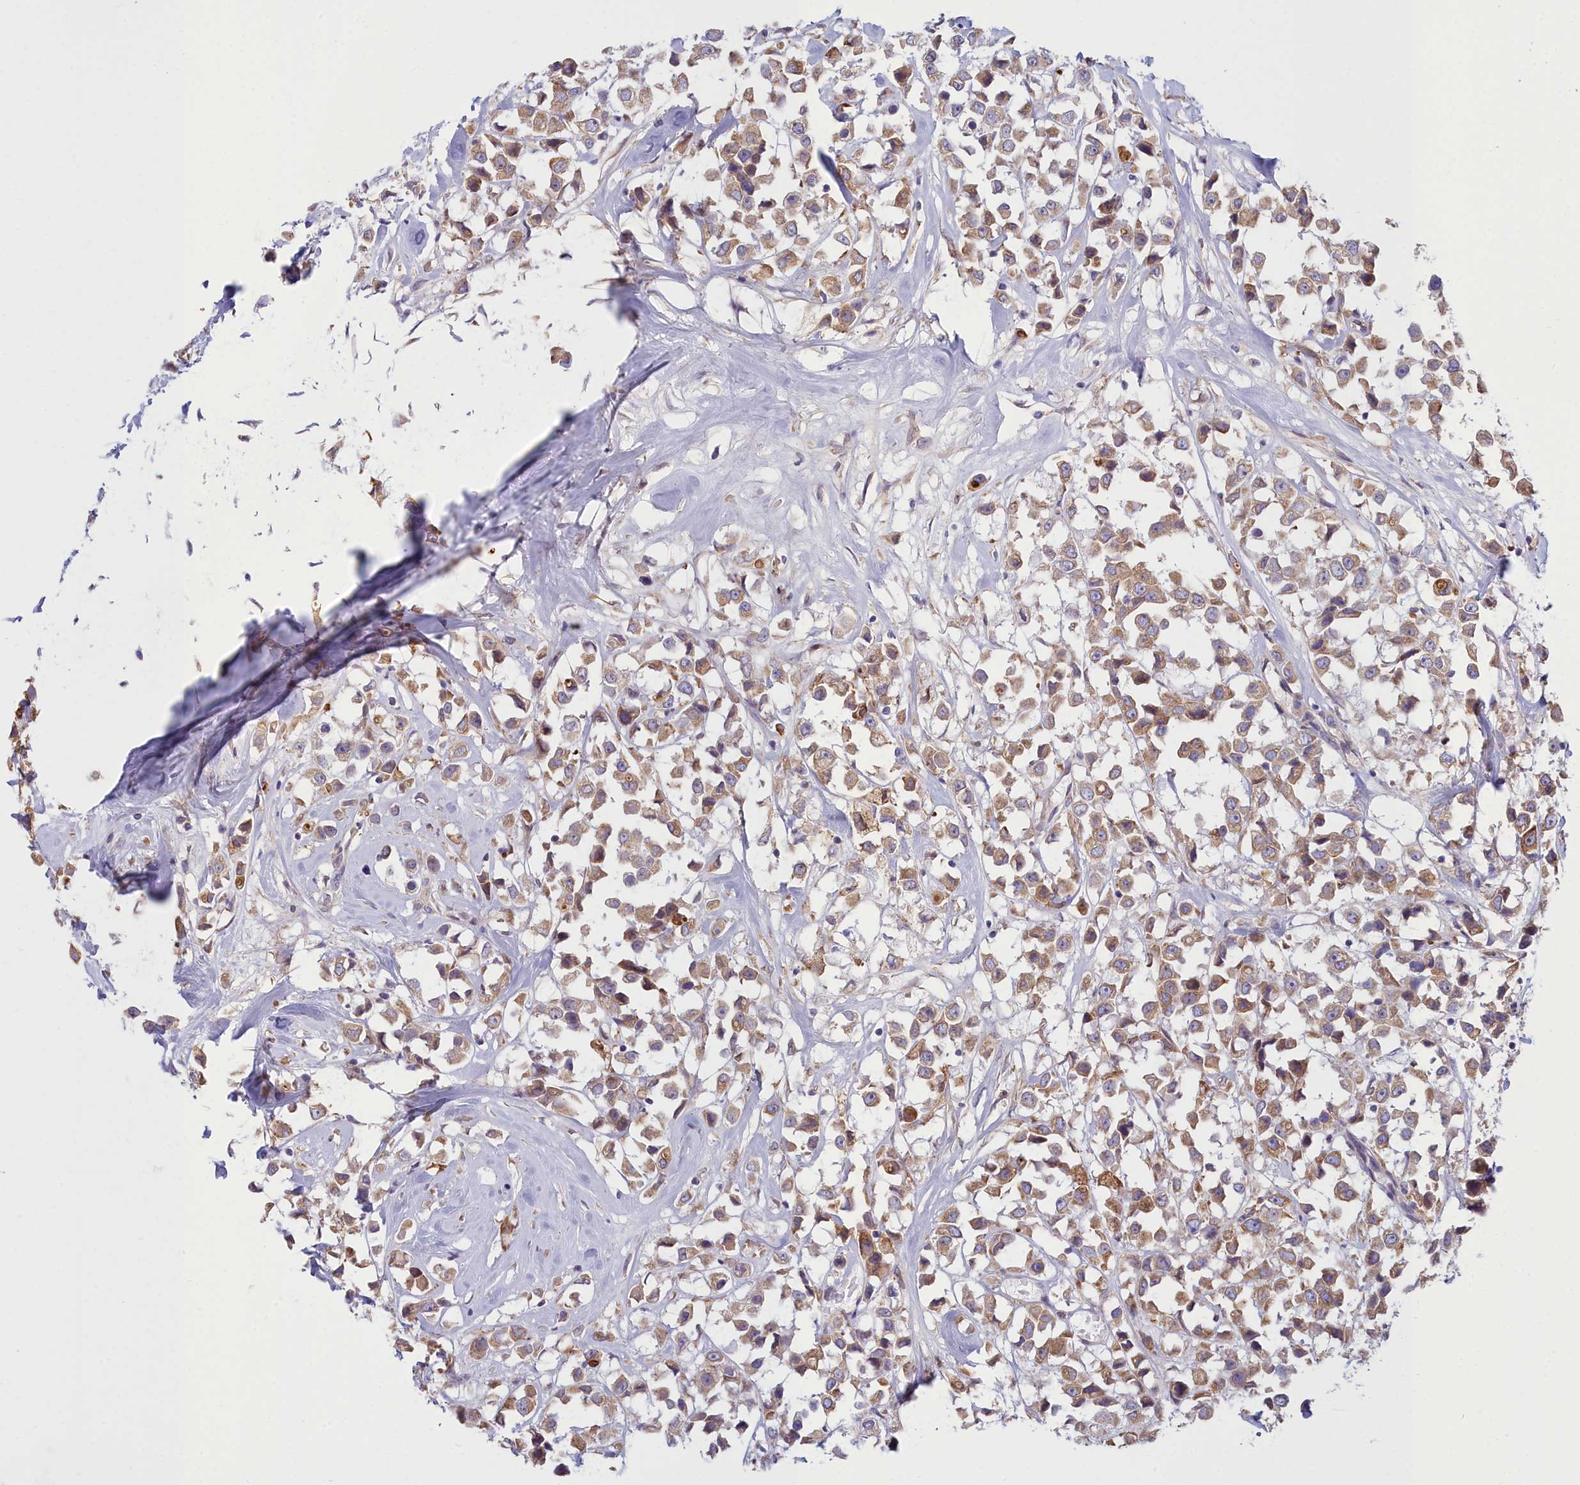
{"staining": {"intensity": "moderate", "quantity": ">75%", "location": "cytoplasmic/membranous"}, "tissue": "breast cancer", "cell_type": "Tumor cells", "image_type": "cancer", "snomed": [{"axis": "morphology", "description": "Duct carcinoma"}, {"axis": "topography", "description": "Breast"}], "caption": "Breast cancer stained for a protein displays moderate cytoplasmic/membranous positivity in tumor cells.", "gene": "HM13", "patient": {"sex": "female", "age": 61}}